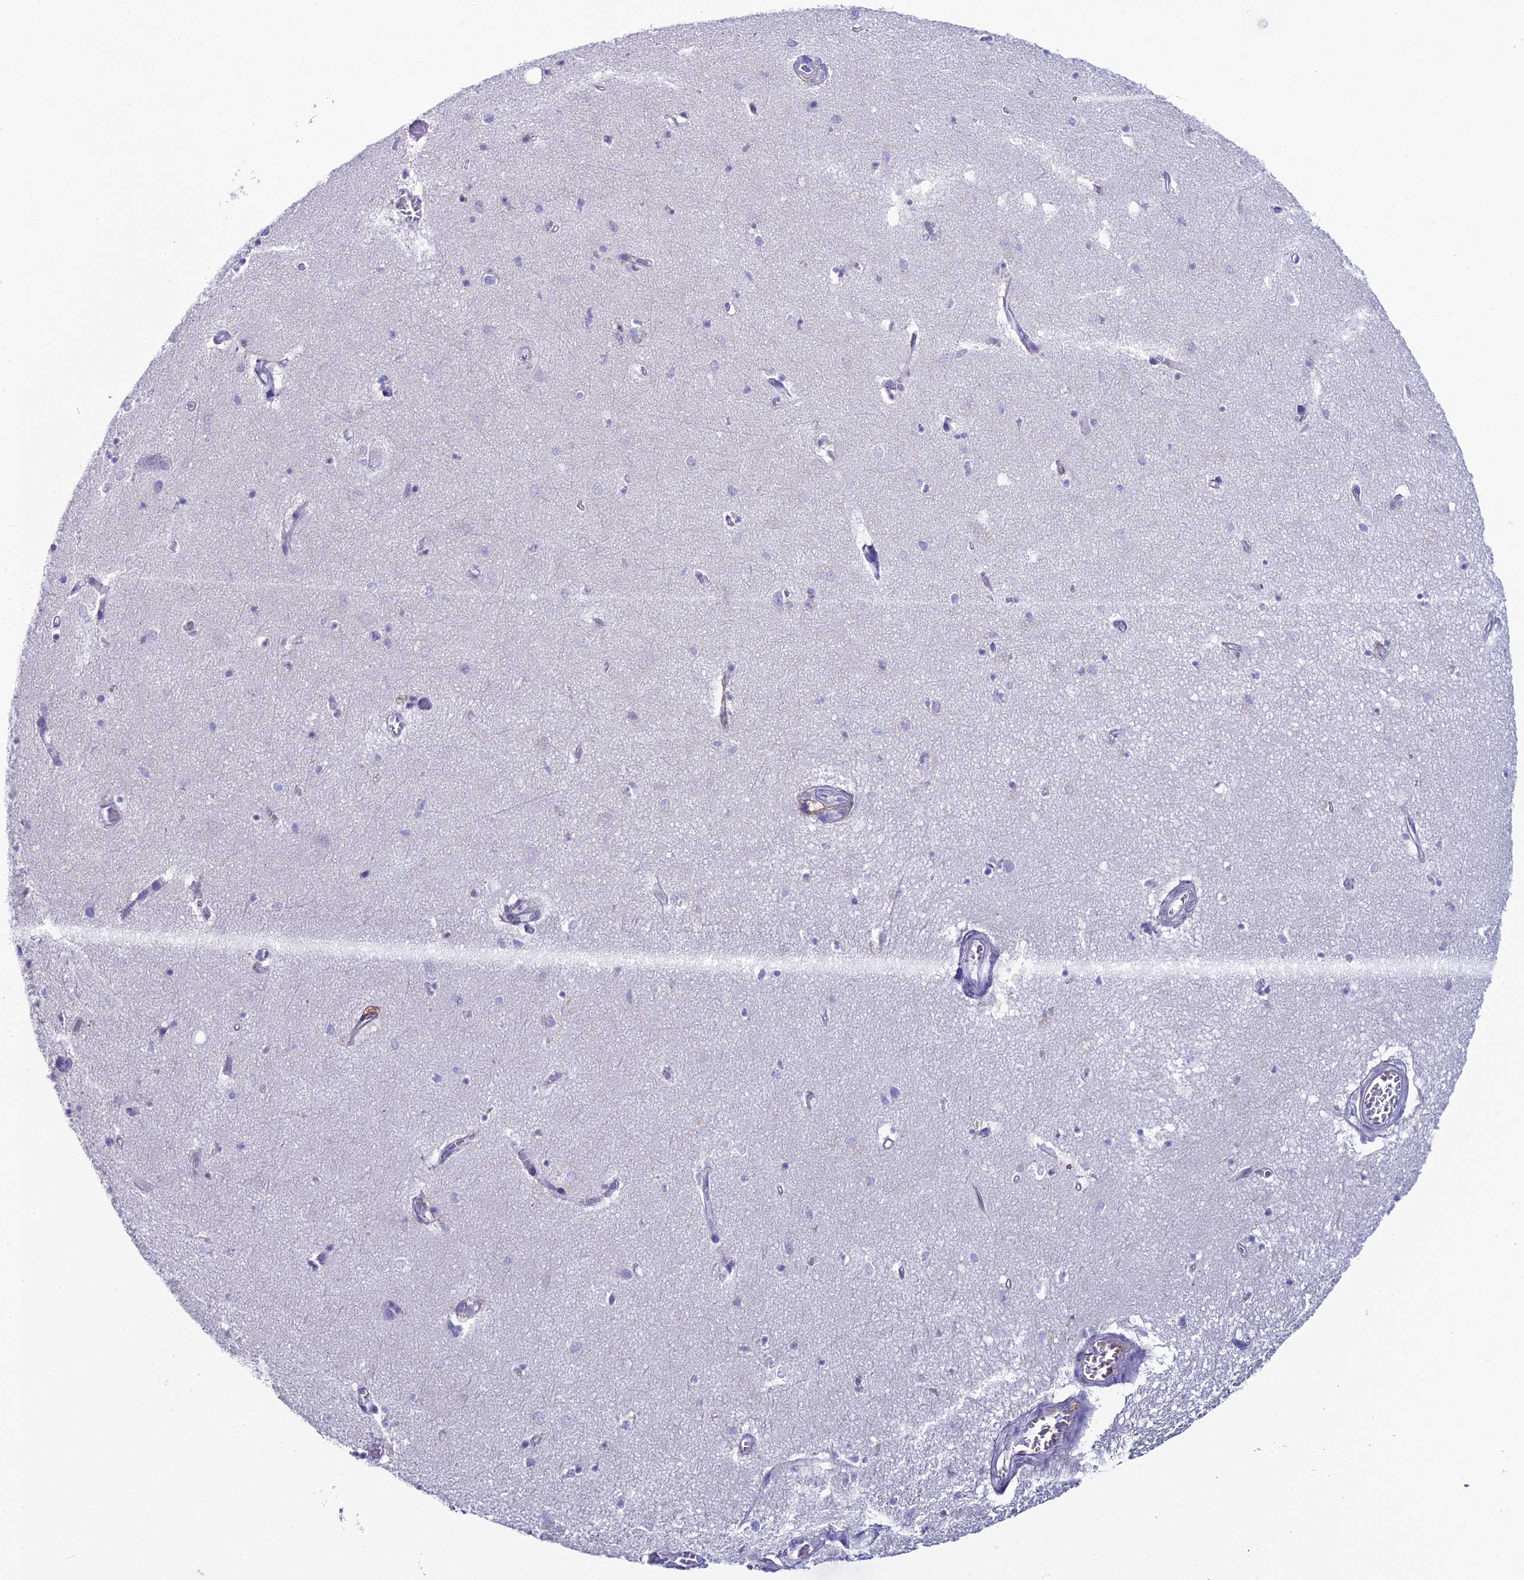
{"staining": {"intensity": "negative", "quantity": "none", "location": "none"}, "tissue": "hippocampus", "cell_type": "Glial cells", "image_type": "normal", "snomed": [{"axis": "morphology", "description": "Normal tissue, NOS"}, {"axis": "topography", "description": "Hippocampus"}], "caption": "Immunohistochemistry (IHC) photomicrograph of unremarkable human hippocampus stained for a protein (brown), which exhibits no positivity in glial cells. (DAB immunohistochemistry, high magnification).", "gene": "ACE", "patient": {"sex": "female", "age": 64}}